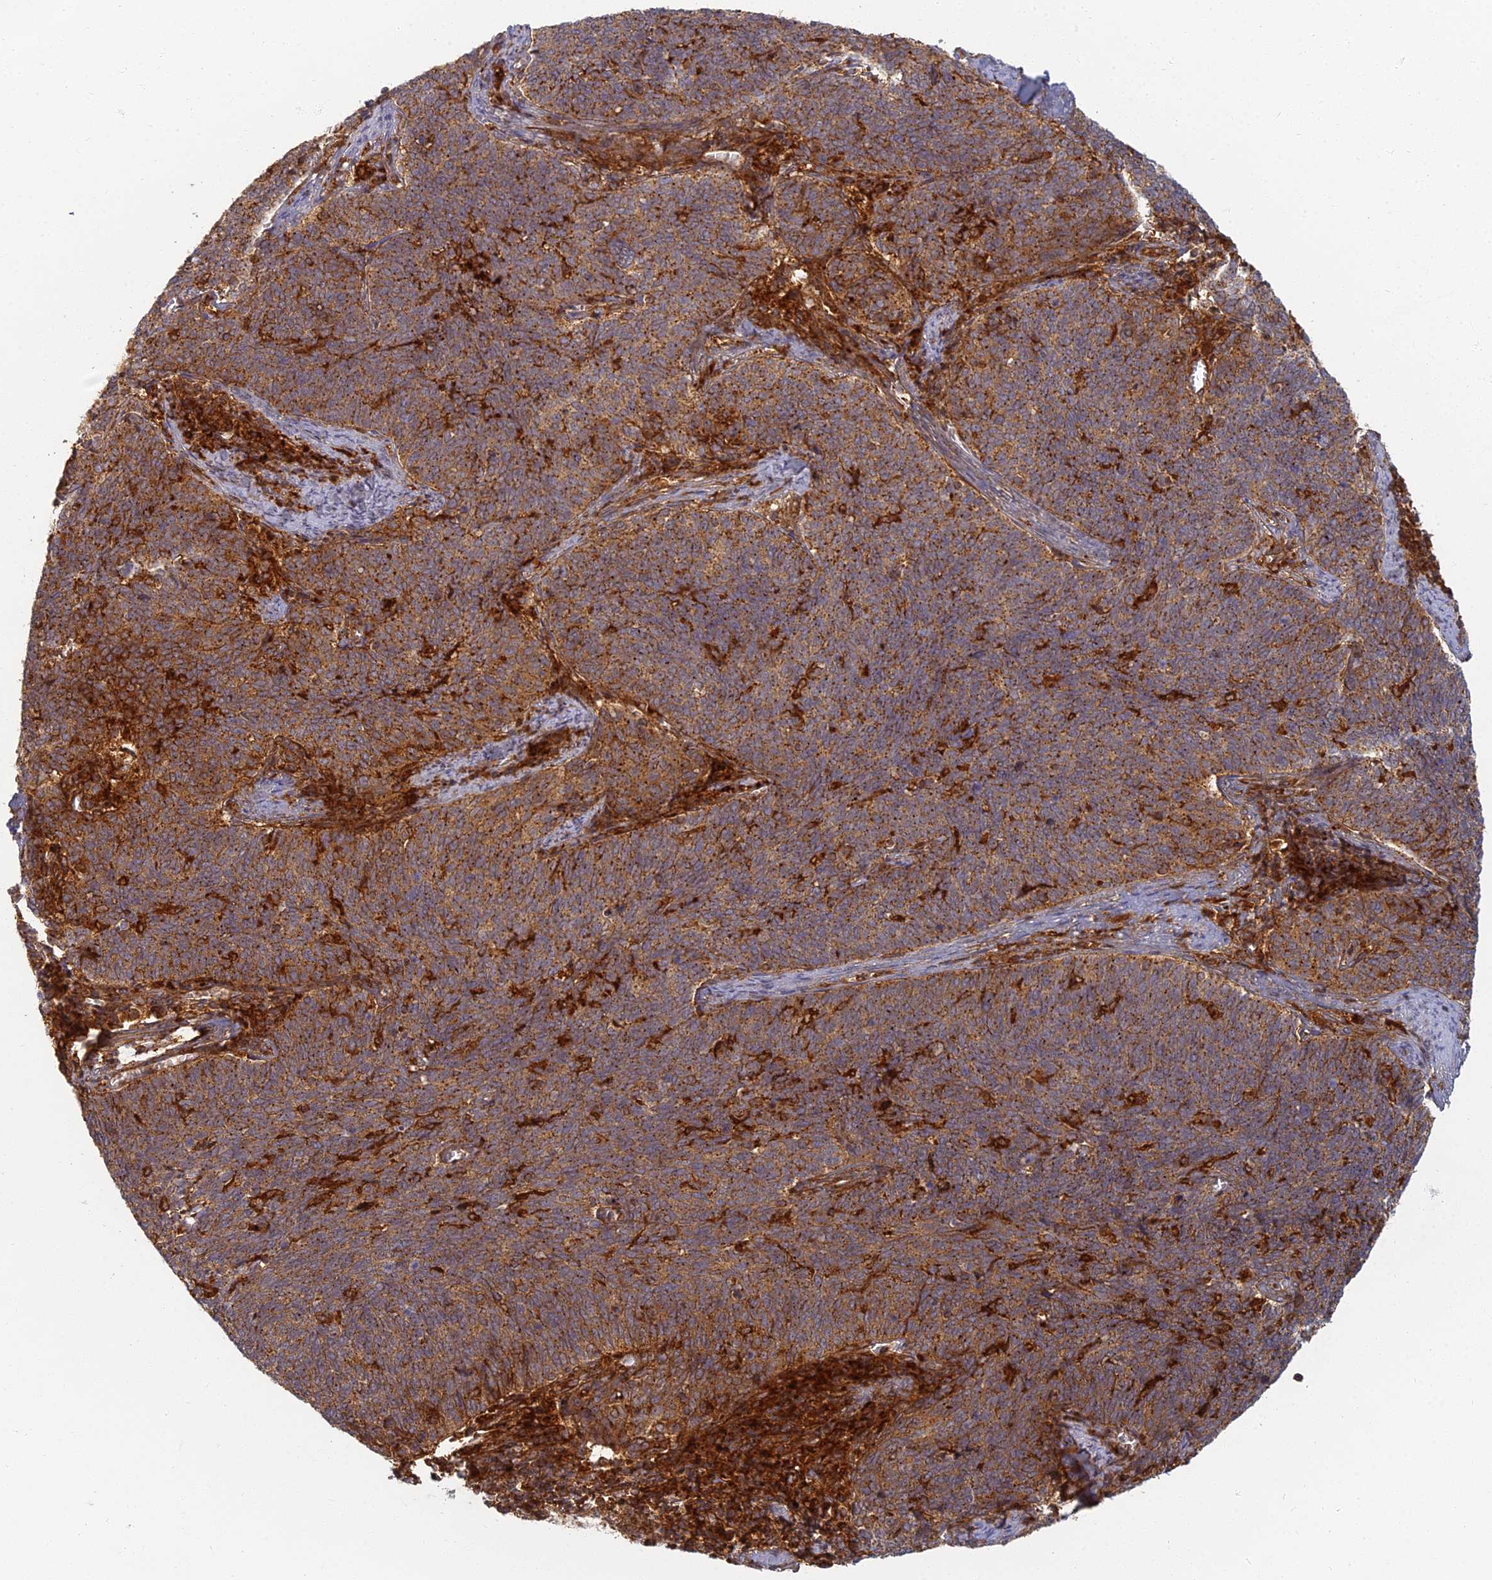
{"staining": {"intensity": "moderate", "quantity": ">75%", "location": "cytoplasmic/membranous"}, "tissue": "cervical cancer", "cell_type": "Tumor cells", "image_type": "cancer", "snomed": [{"axis": "morphology", "description": "Squamous cell carcinoma, NOS"}, {"axis": "topography", "description": "Cervix"}], "caption": "Cervical cancer (squamous cell carcinoma) stained with a brown dye exhibits moderate cytoplasmic/membranous positive positivity in approximately >75% of tumor cells.", "gene": "INO80D", "patient": {"sex": "female", "age": 39}}